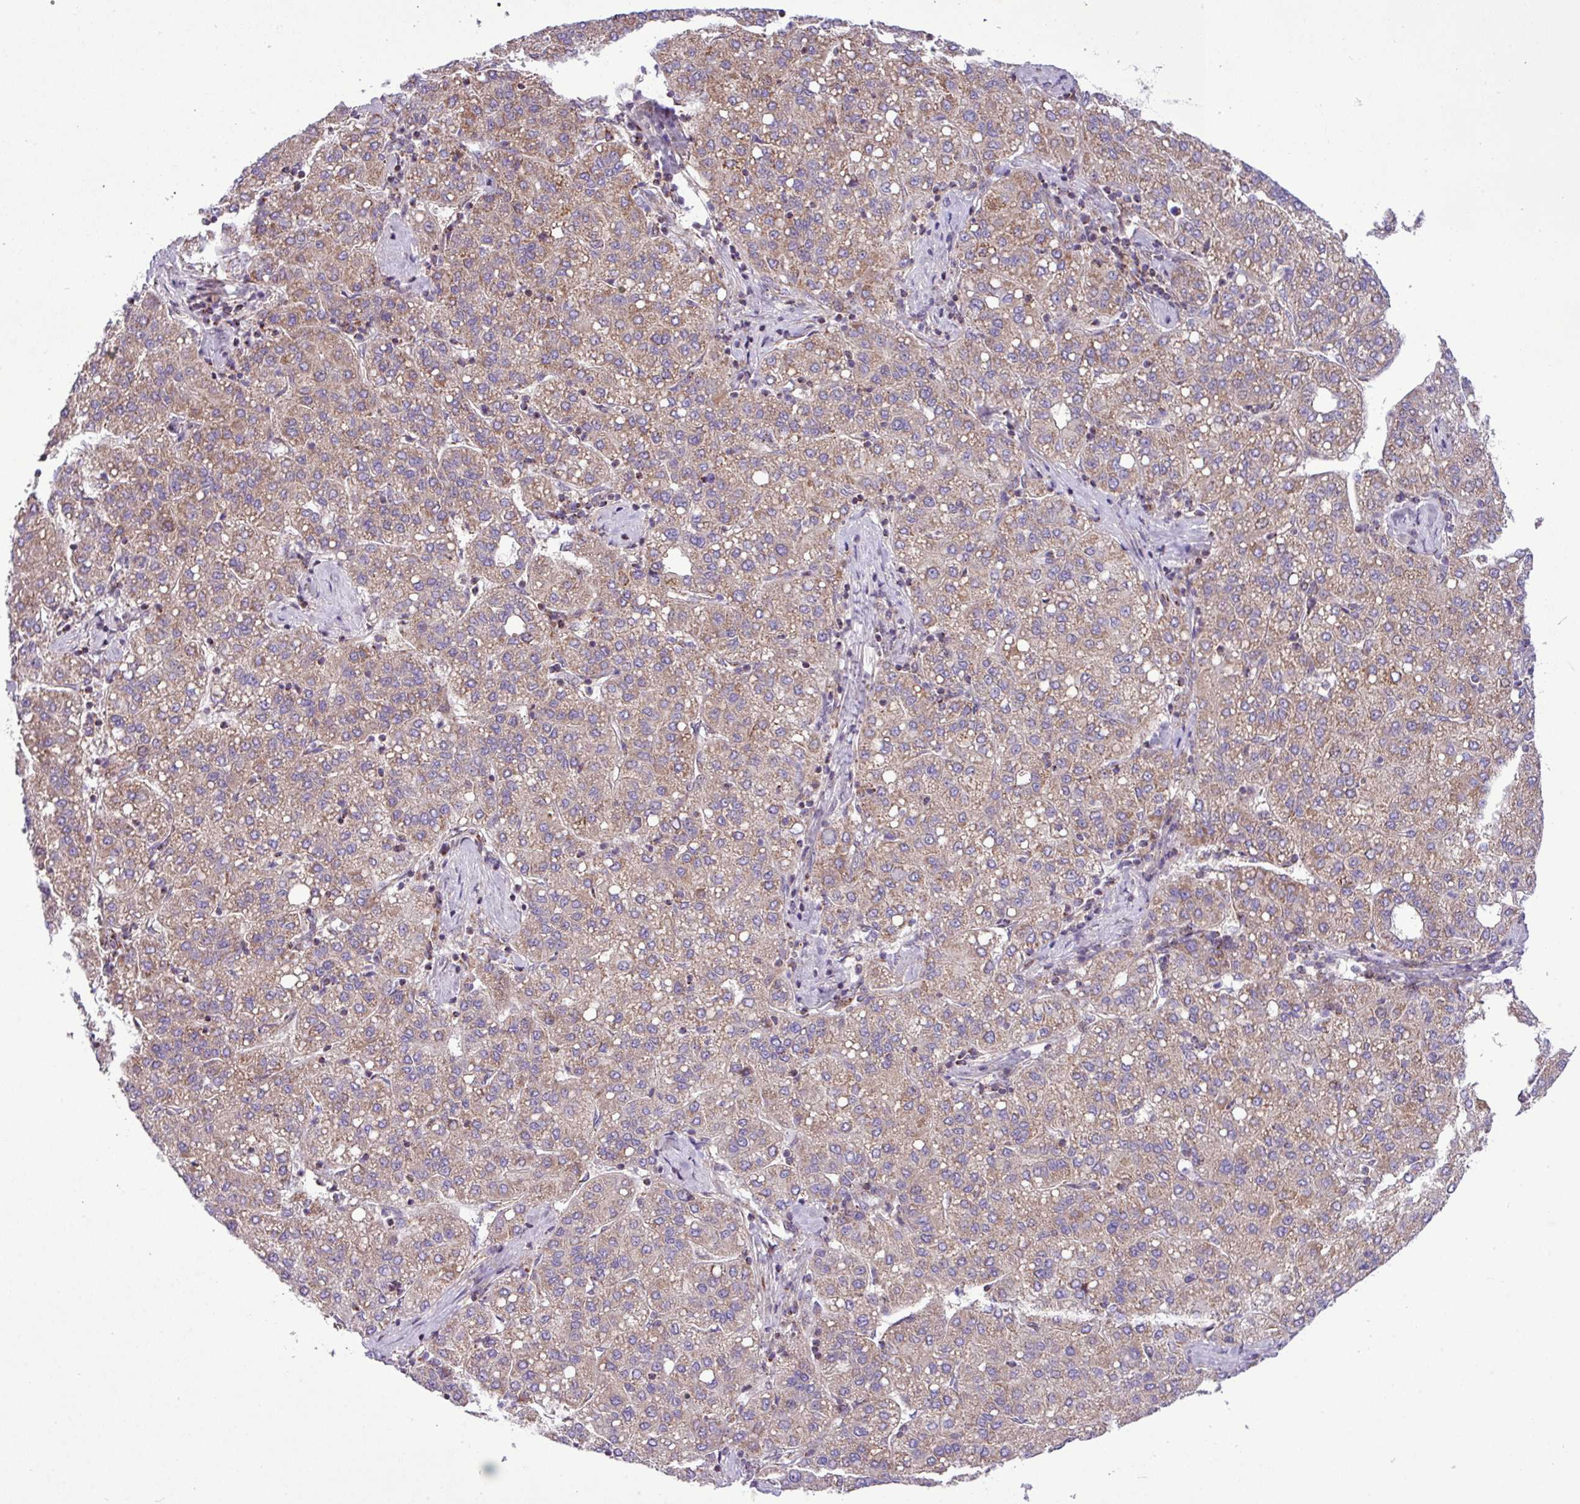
{"staining": {"intensity": "moderate", "quantity": "25%-75%", "location": "cytoplasmic/membranous"}, "tissue": "liver cancer", "cell_type": "Tumor cells", "image_type": "cancer", "snomed": [{"axis": "morphology", "description": "Carcinoma, Hepatocellular, NOS"}, {"axis": "topography", "description": "Liver"}], "caption": "A histopathology image of human liver cancer stained for a protein shows moderate cytoplasmic/membranous brown staining in tumor cells.", "gene": "B3GNT9", "patient": {"sex": "male", "age": 65}}